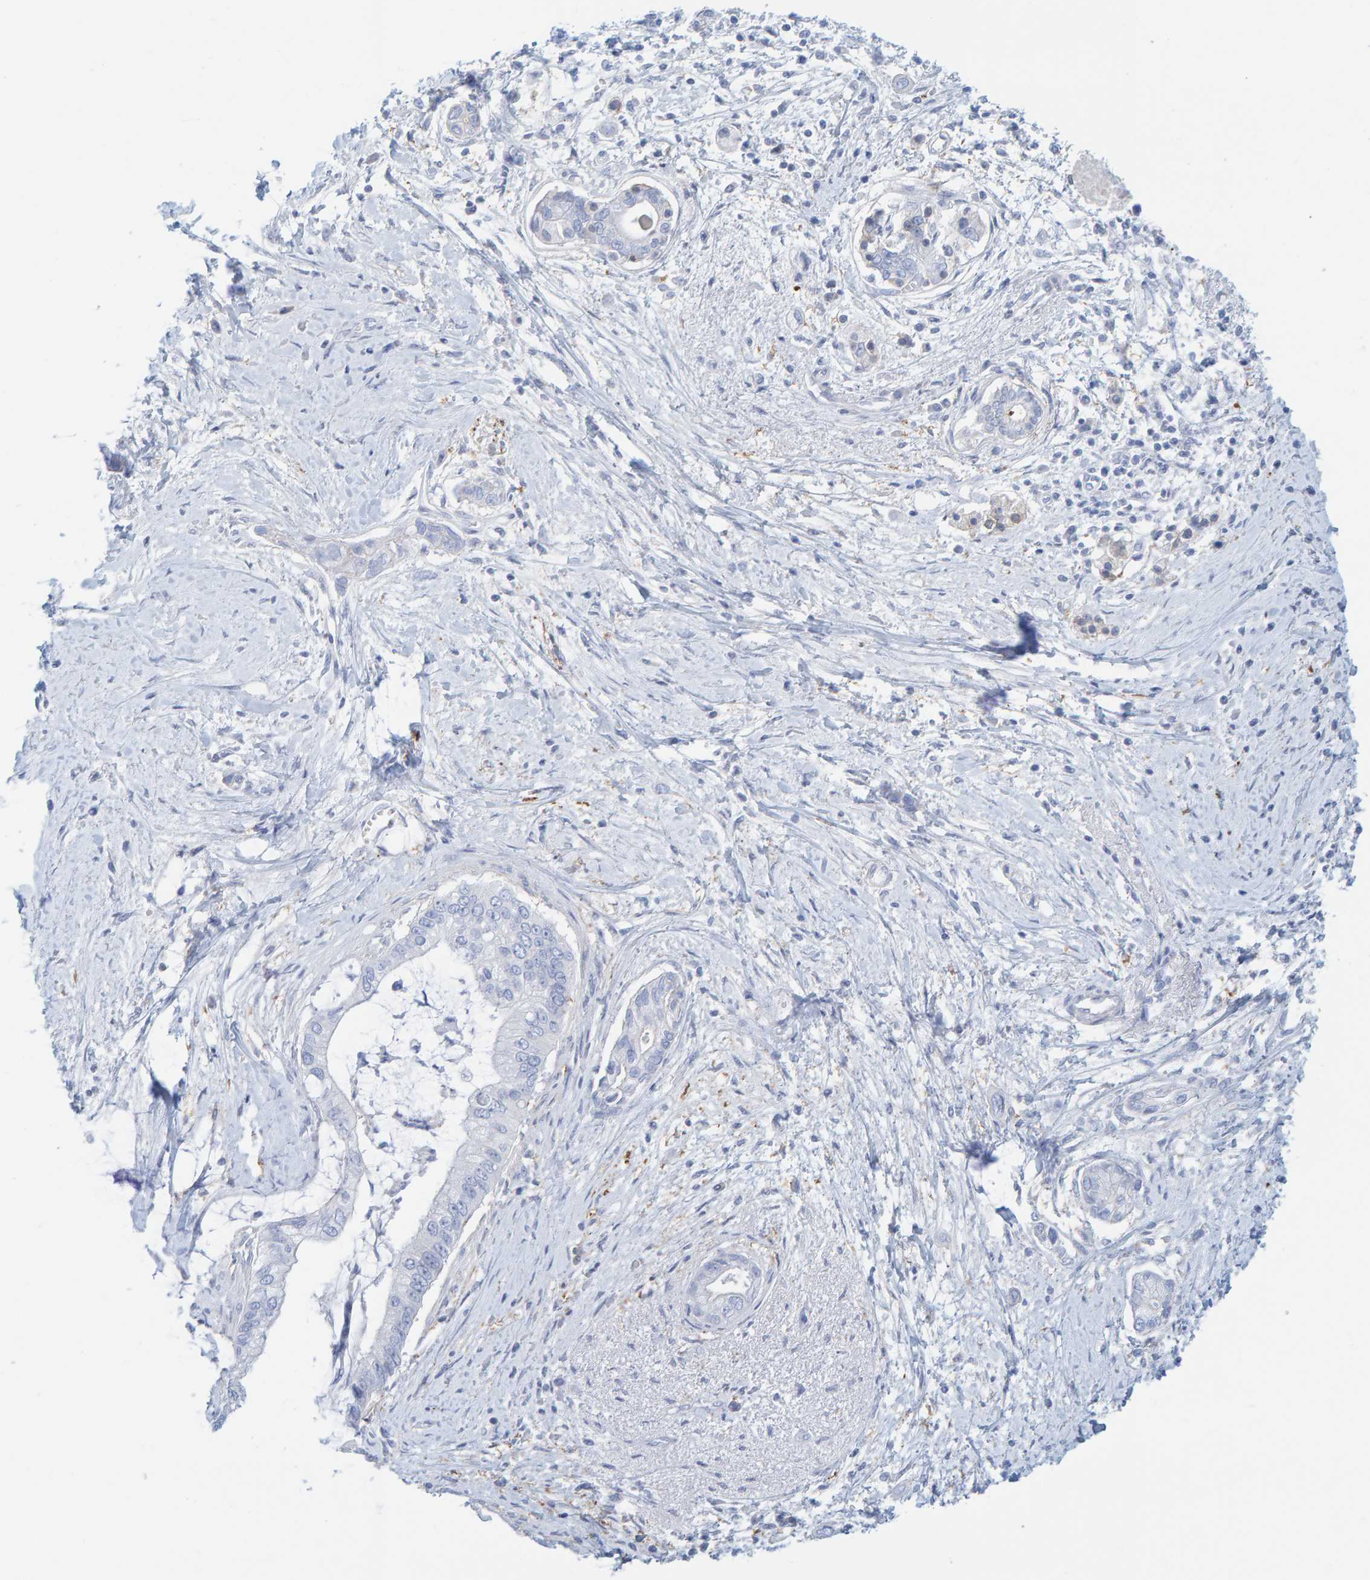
{"staining": {"intensity": "negative", "quantity": "none", "location": "none"}, "tissue": "pancreatic cancer", "cell_type": "Tumor cells", "image_type": "cancer", "snomed": [{"axis": "morphology", "description": "Adenocarcinoma, NOS"}, {"axis": "topography", "description": "Pancreas"}], "caption": "A micrograph of human pancreatic cancer is negative for staining in tumor cells.", "gene": "KLHL11", "patient": {"sex": "male", "age": 59}}